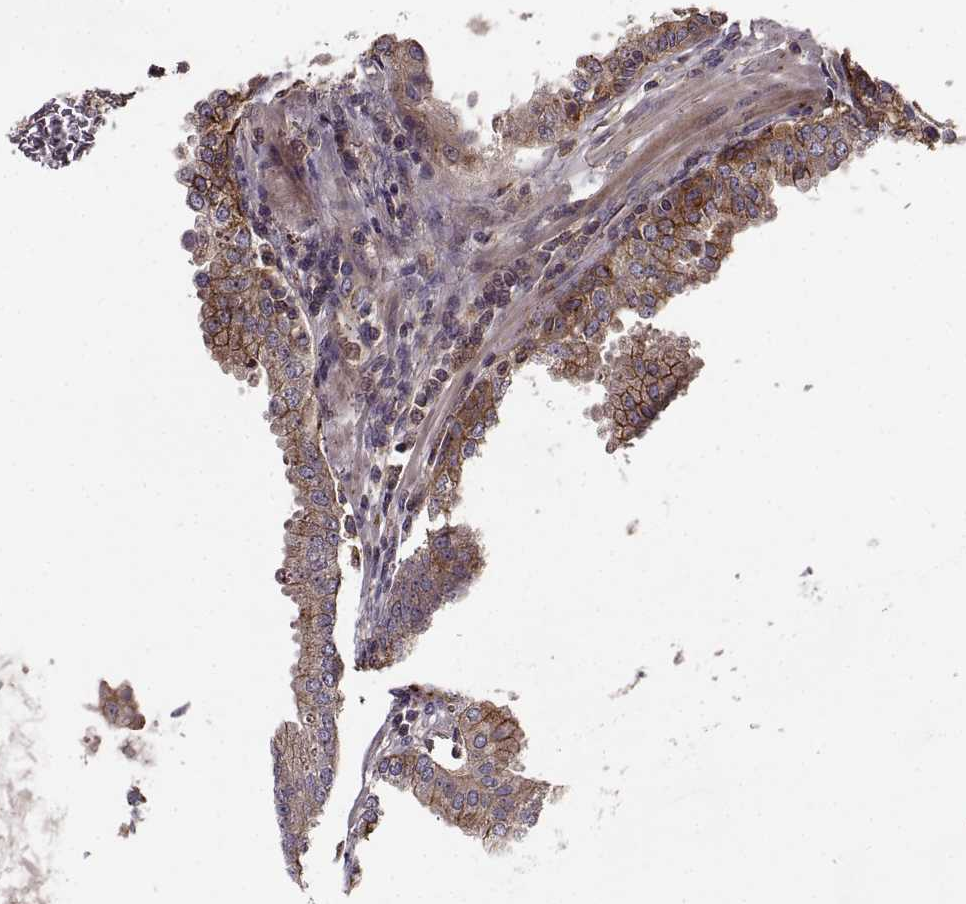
{"staining": {"intensity": "strong", "quantity": ">75%", "location": "cytoplasmic/membranous"}, "tissue": "prostate cancer", "cell_type": "Tumor cells", "image_type": "cancer", "snomed": [{"axis": "morphology", "description": "Normal tissue, NOS"}, {"axis": "morphology", "description": "Adenocarcinoma, High grade"}, {"axis": "topography", "description": "Prostate"}], "caption": "Prostate cancer was stained to show a protein in brown. There is high levels of strong cytoplasmic/membranous expression in about >75% of tumor cells.", "gene": "IFRD2", "patient": {"sex": "male", "age": 83}}